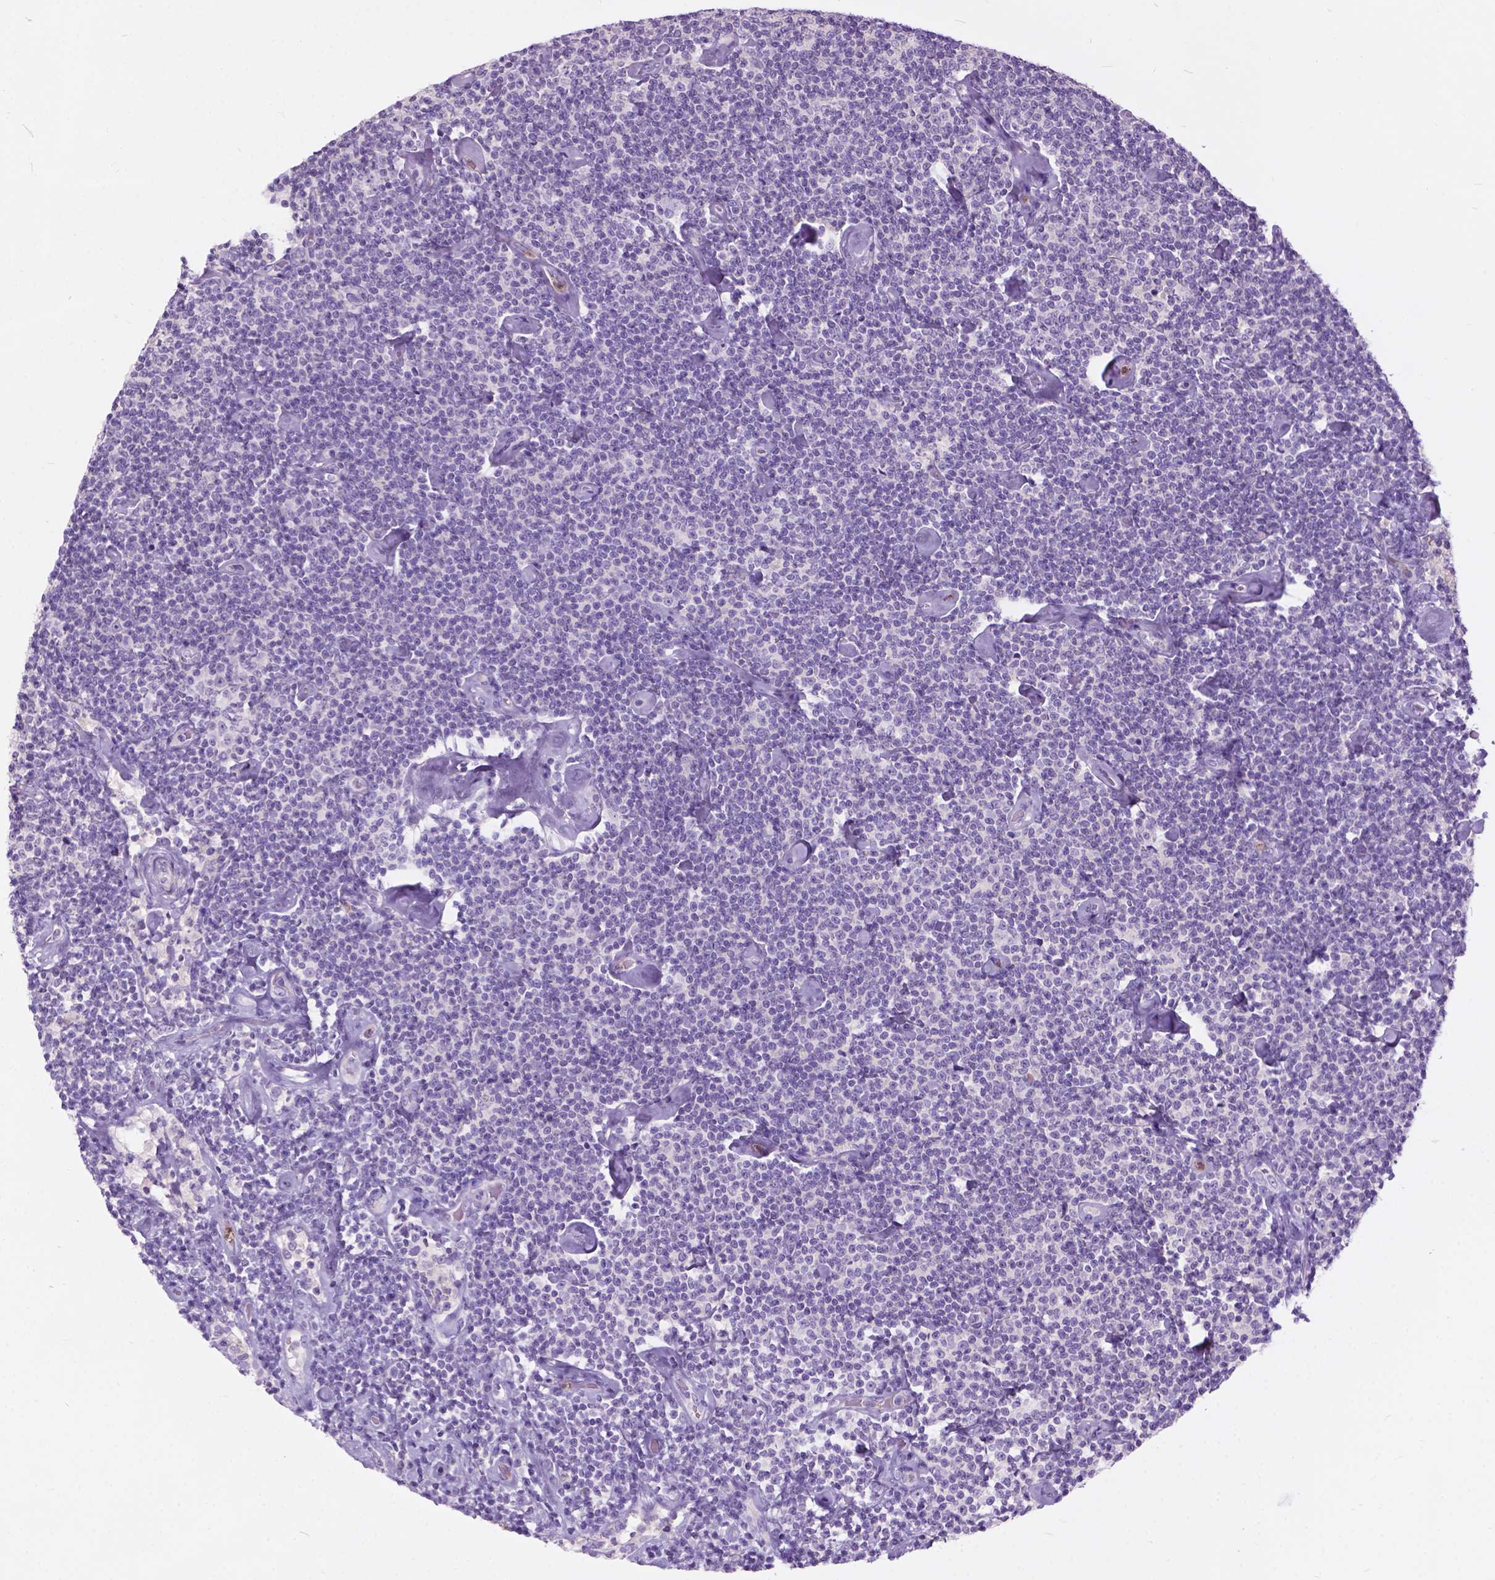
{"staining": {"intensity": "negative", "quantity": "none", "location": "none"}, "tissue": "lymphoma", "cell_type": "Tumor cells", "image_type": "cancer", "snomed": [{"axis": "morphology", "description": "Malignant lymphoma, non-Hodgkin's type, Low grade"}, {"axis": "topography", "description": "Lymph node"}], "caption": "Immunohistochemistry micrograph of neoplastic tissue: human malignant lymphoma, non-Hodgkin's type (low-grade) stained with DAB demonstrates no significant protein expression in tumor cells.", "gene": "PRR35", "patient": {"sex": "male", "age": 81}}